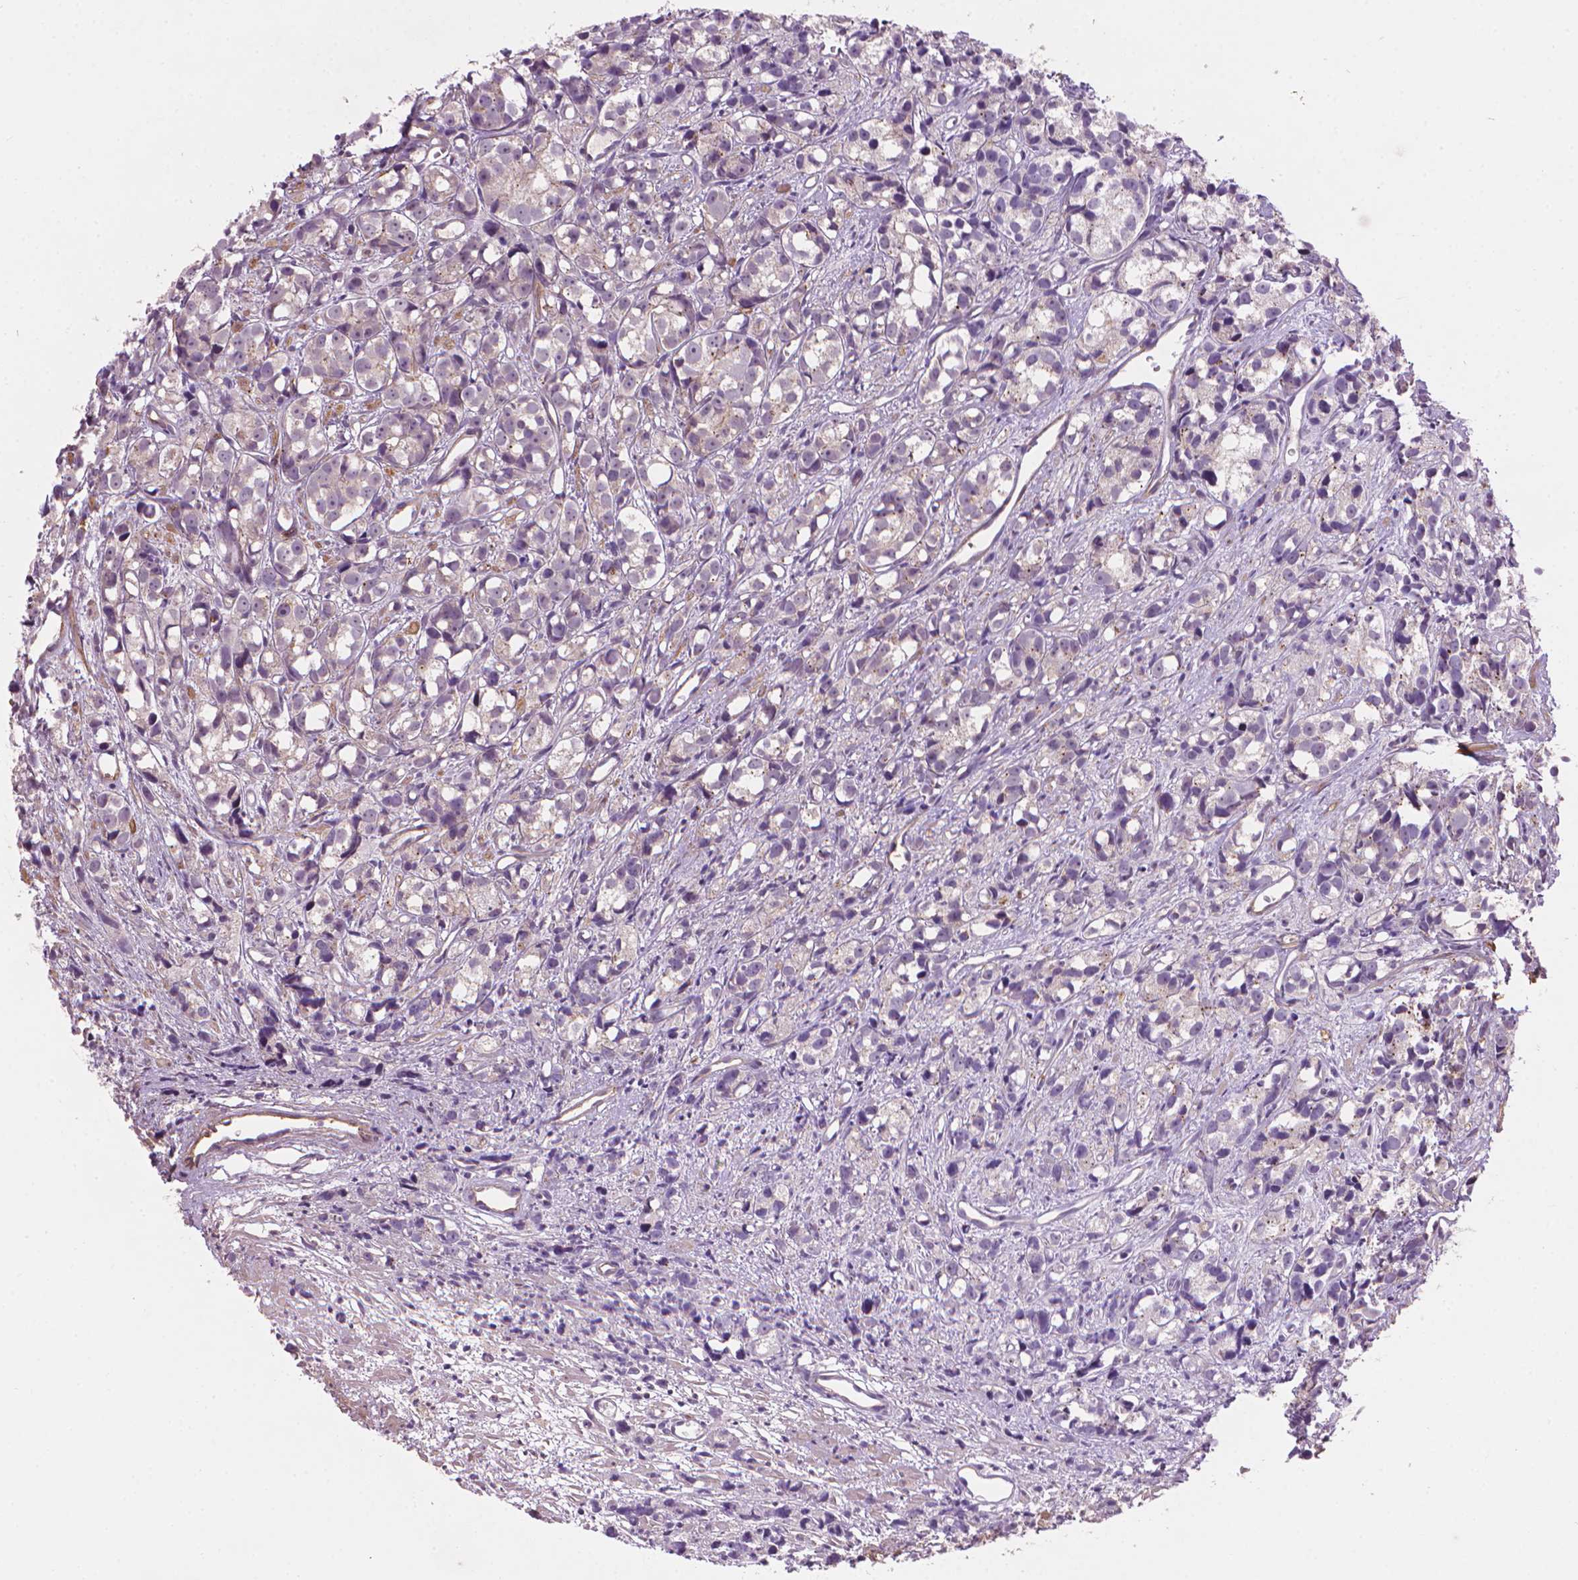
{"staining": {"intensity": "negative", "quantity": "none", "location": "none"}, "tissue": "prostate cancer", "cell_type": "Tumor cells", "image_type": "cancer", "snomed": [{"axis": "morphology", "description": "Adenocarcinoma, High grade"}, {"axis": "topography", "description": "Prostate"}], "caption": "Prostate adenocarcinoma (high-grade) stained for a protein using immunohistochemistry (IHC) displays no expression tumor cells.", "gene": "AMMECR1", "patient": {"sex": "male", "age": 77}}